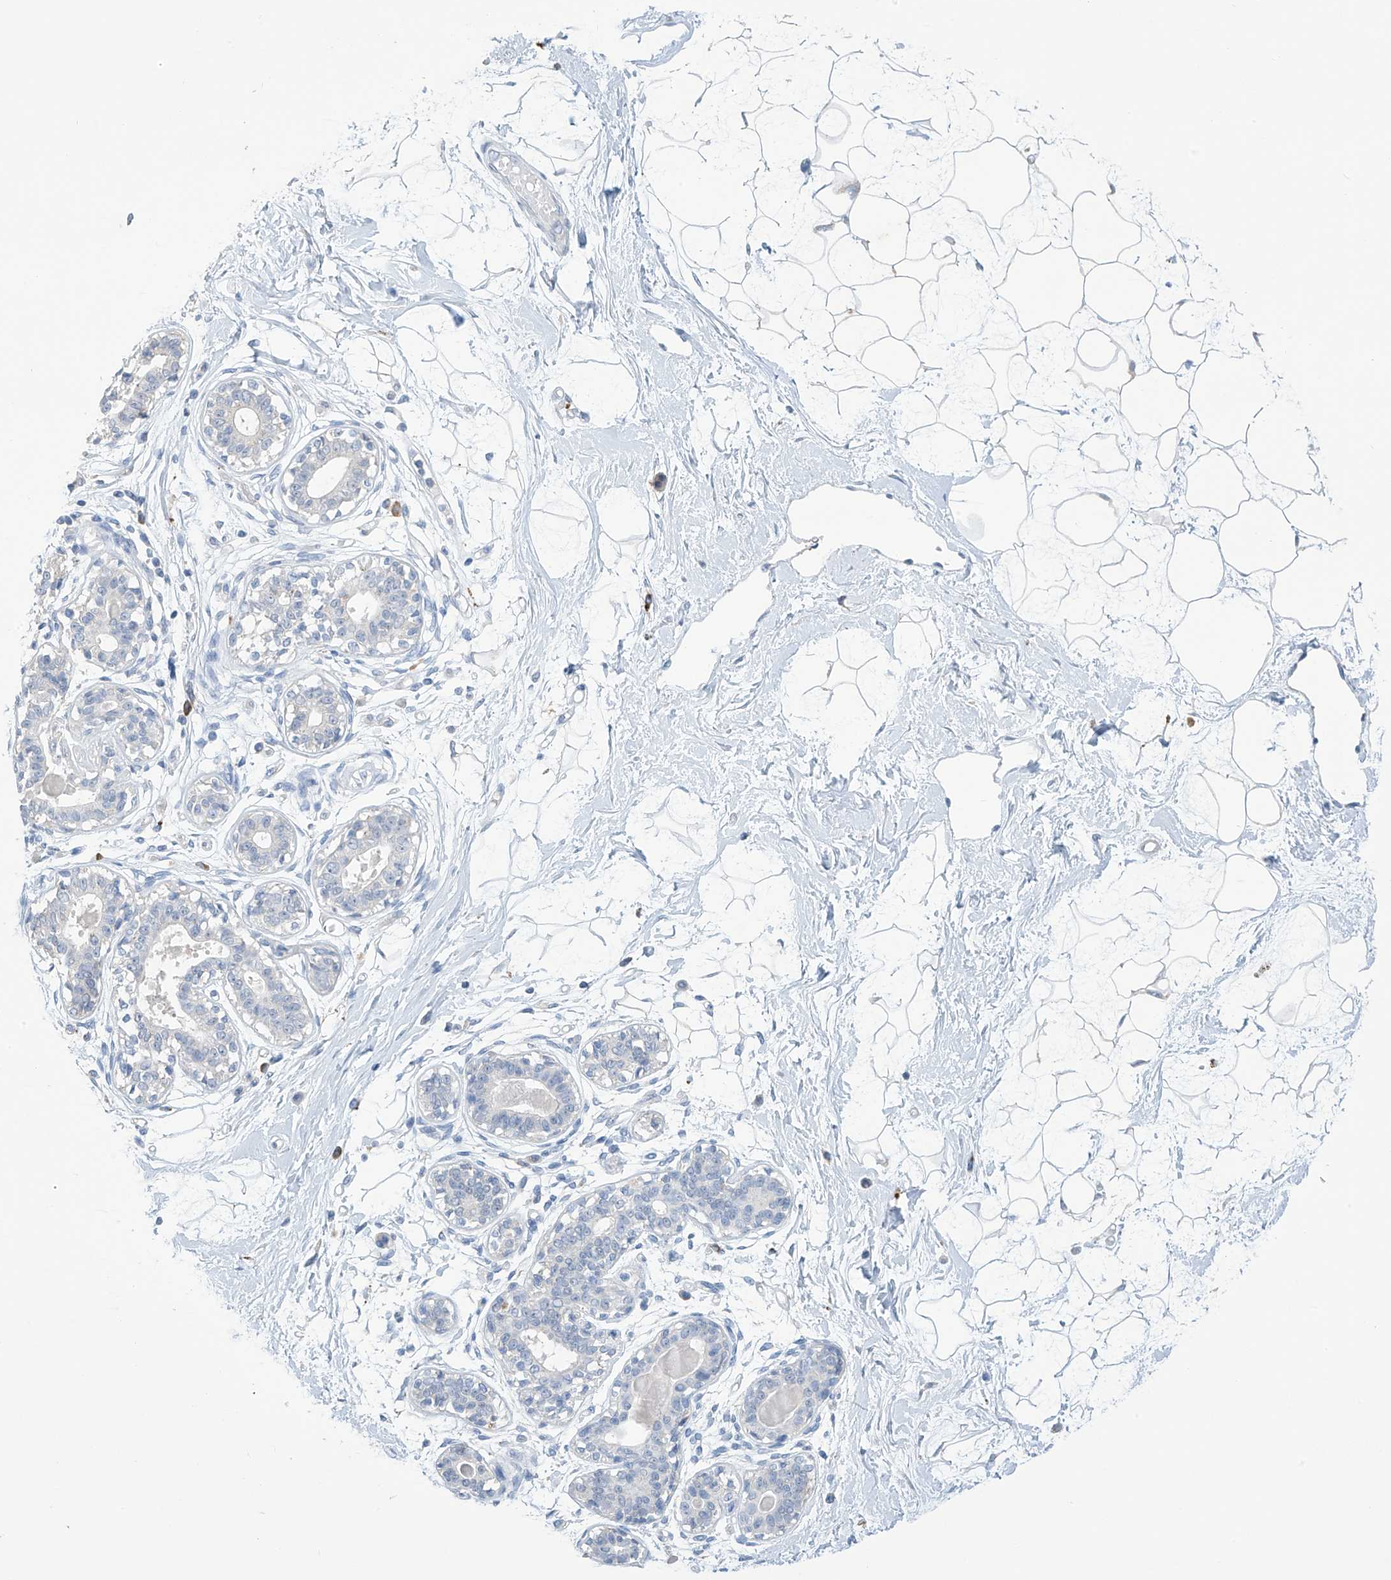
{"staining": {"intensity": "negative", "quantity": "none", "location": "none"}, "tissue": "breast", "cell_type": "Adipocytes", "image_type": "normal", "snomed": [{"axis": "morphology", "description": "Normal tissue, NOS"}, {"axis": "topography", "description": "Breast"}], "caption": "Adipocytes show no significant expression in benign breast. (Immunohistochemistry, brightfield microscopy, high magnification).", "gene": "OGT", "patient": {"sex": "female", "age": 45}}